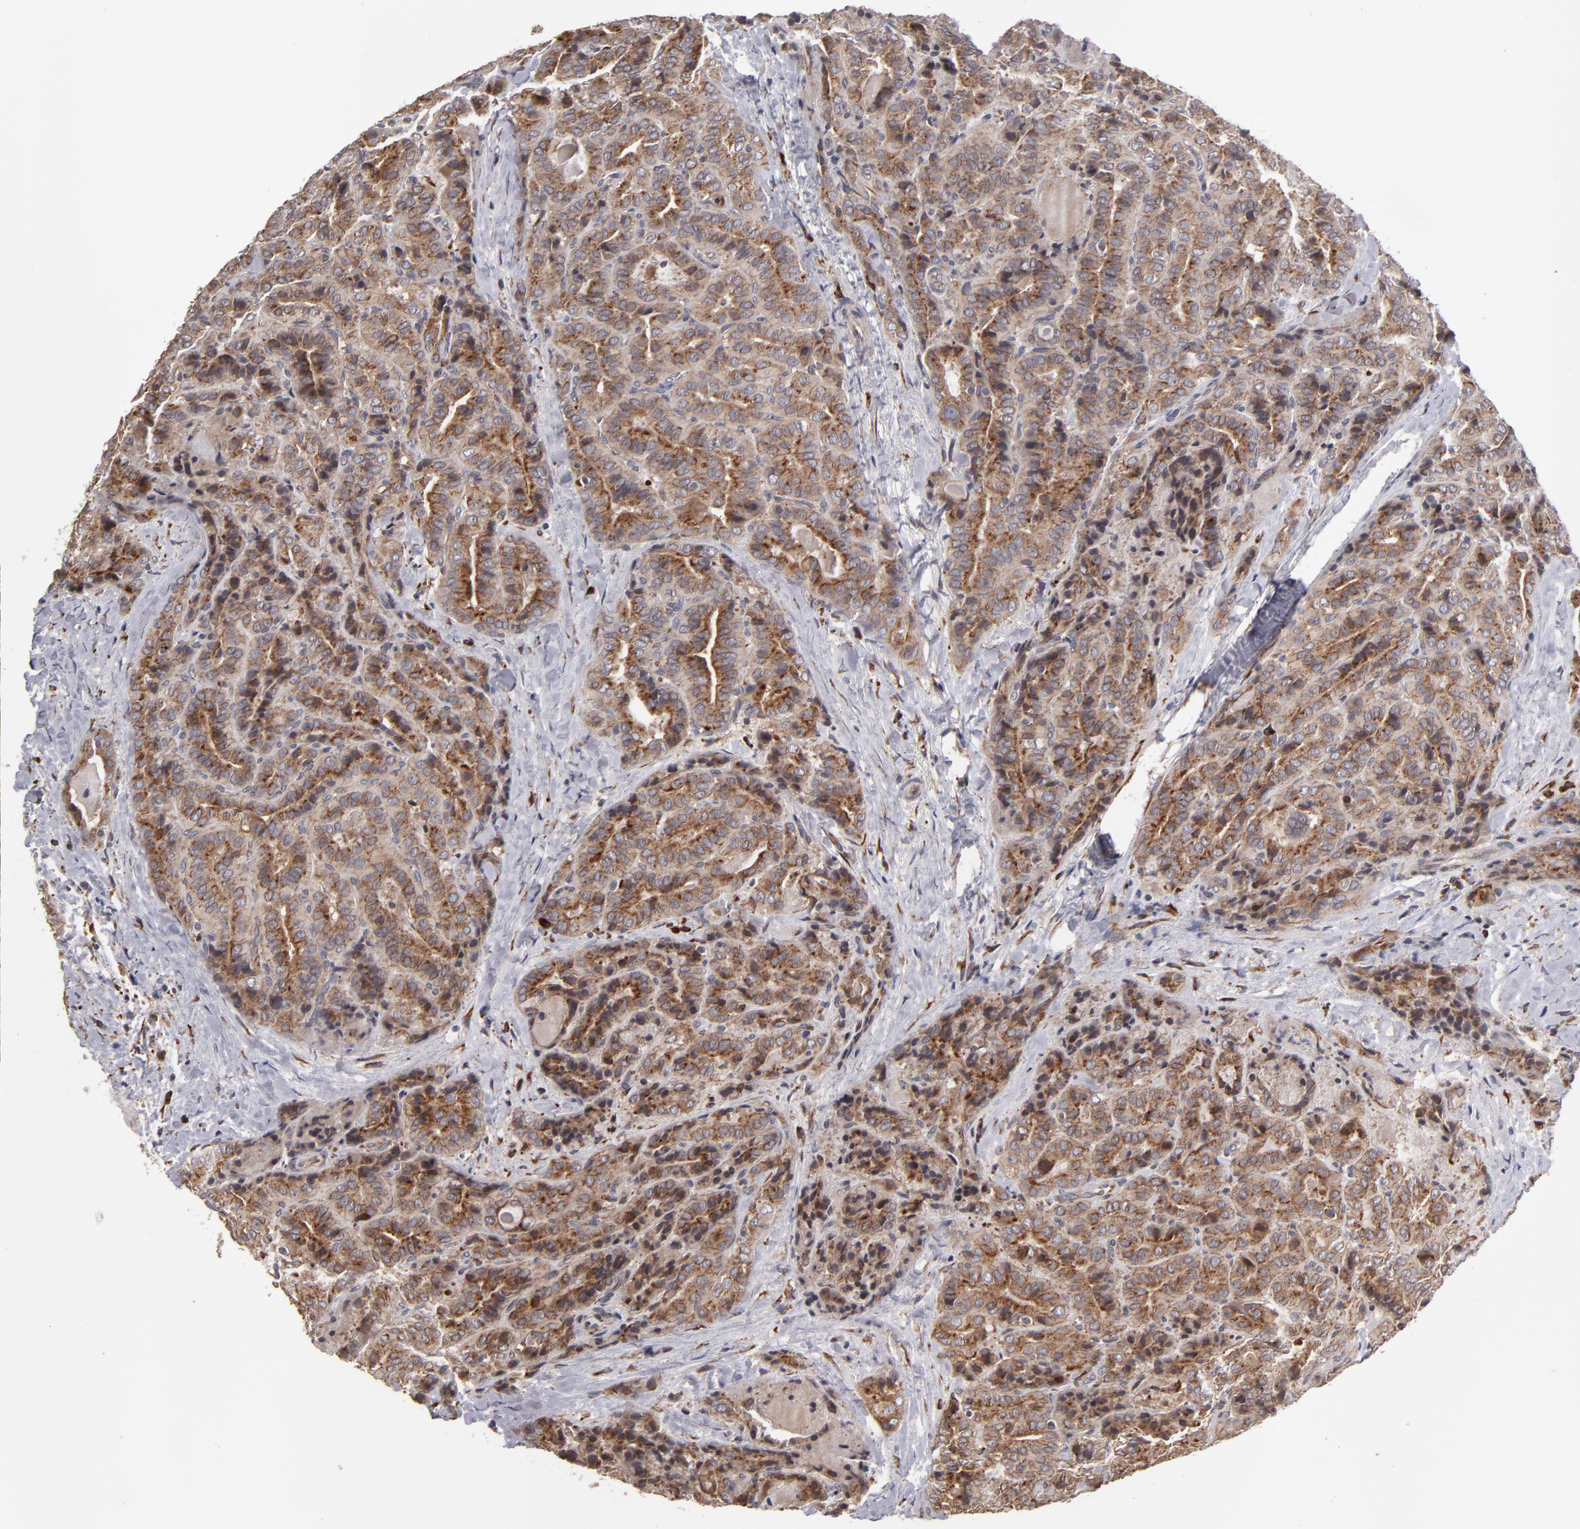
{"staining": {"intensity": "moderate", "quantity": "25%-75%", "location": "cytoplasmic/membranous"}, "tissue": "thyroid cancer", "cell_type": "Tumor cells", "image_type": "cancer", "snomed": [{"axis": "morphology", "description": "Papillary adenocarcinoma, NOS"}, {"axis": "topography", "description": "Thyroid gland"}], "caption": "The photomicrograph reveals a brown stain indicating the presence of a protein in the cytoplasmic/membranous of tumor cells in thyroid cancer.", "gene": "SND1", "patient": {"sex": "female", "age": 71}}